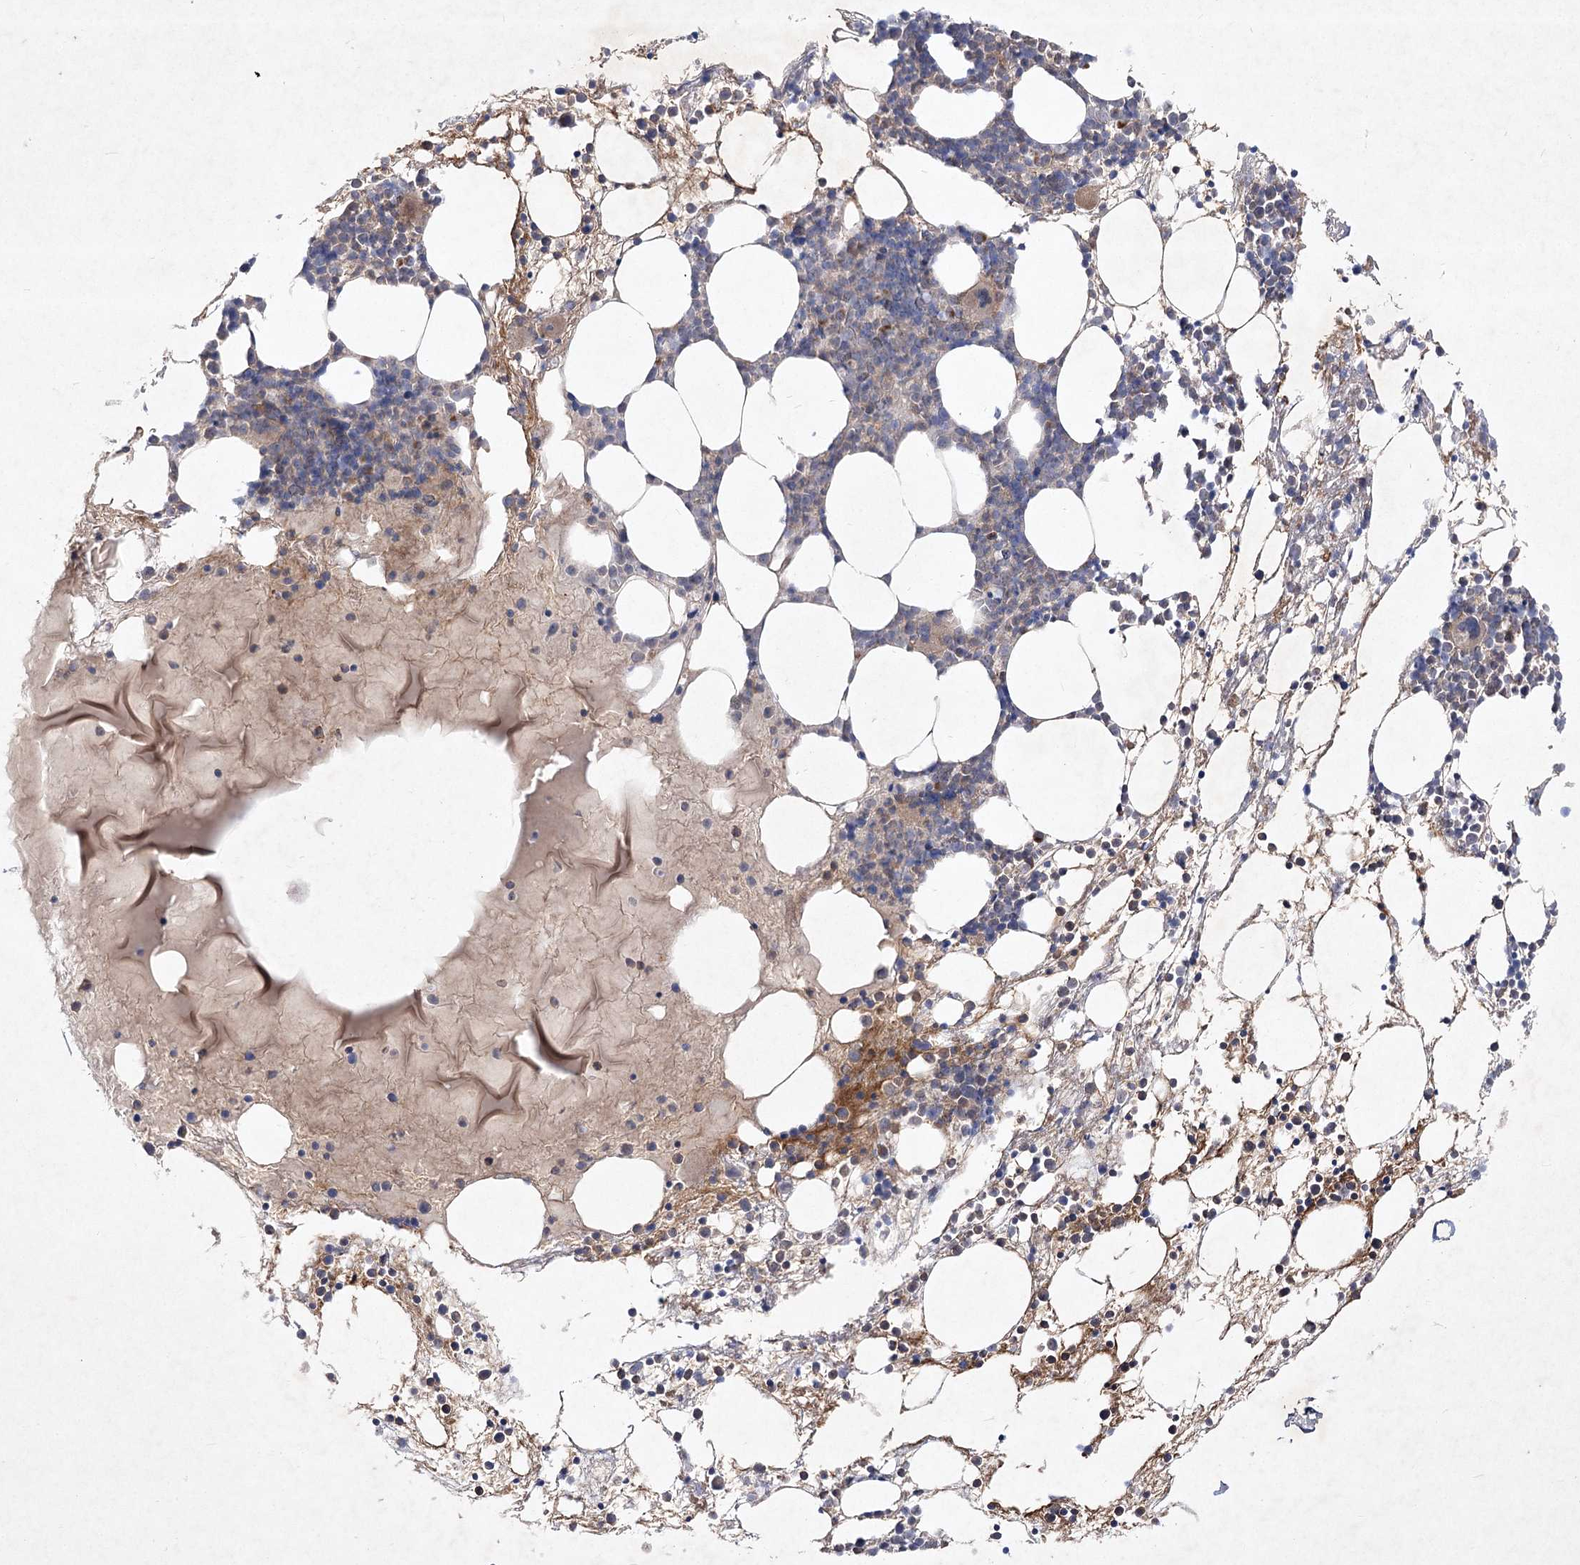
{"staining": {"intensity": "weak", "quantity": "<25%", "location": "cytoplasmic/membranous"}, "tissue": "bone marrow", "cell_type": "Hematopoietic cells", "image_type": "normal", "snomed": [{"axis": "morphology", "description": "Normal tissue, NOS"}, {"axis": "topography", "description": "Bone marrow"}], "caption": "Normal bone marrow was stained to show a protein in brown. There is no significant expression in hematopoietic cells.", "gene": "CIB2", "patient": {"sex": "male", "age": 75}}